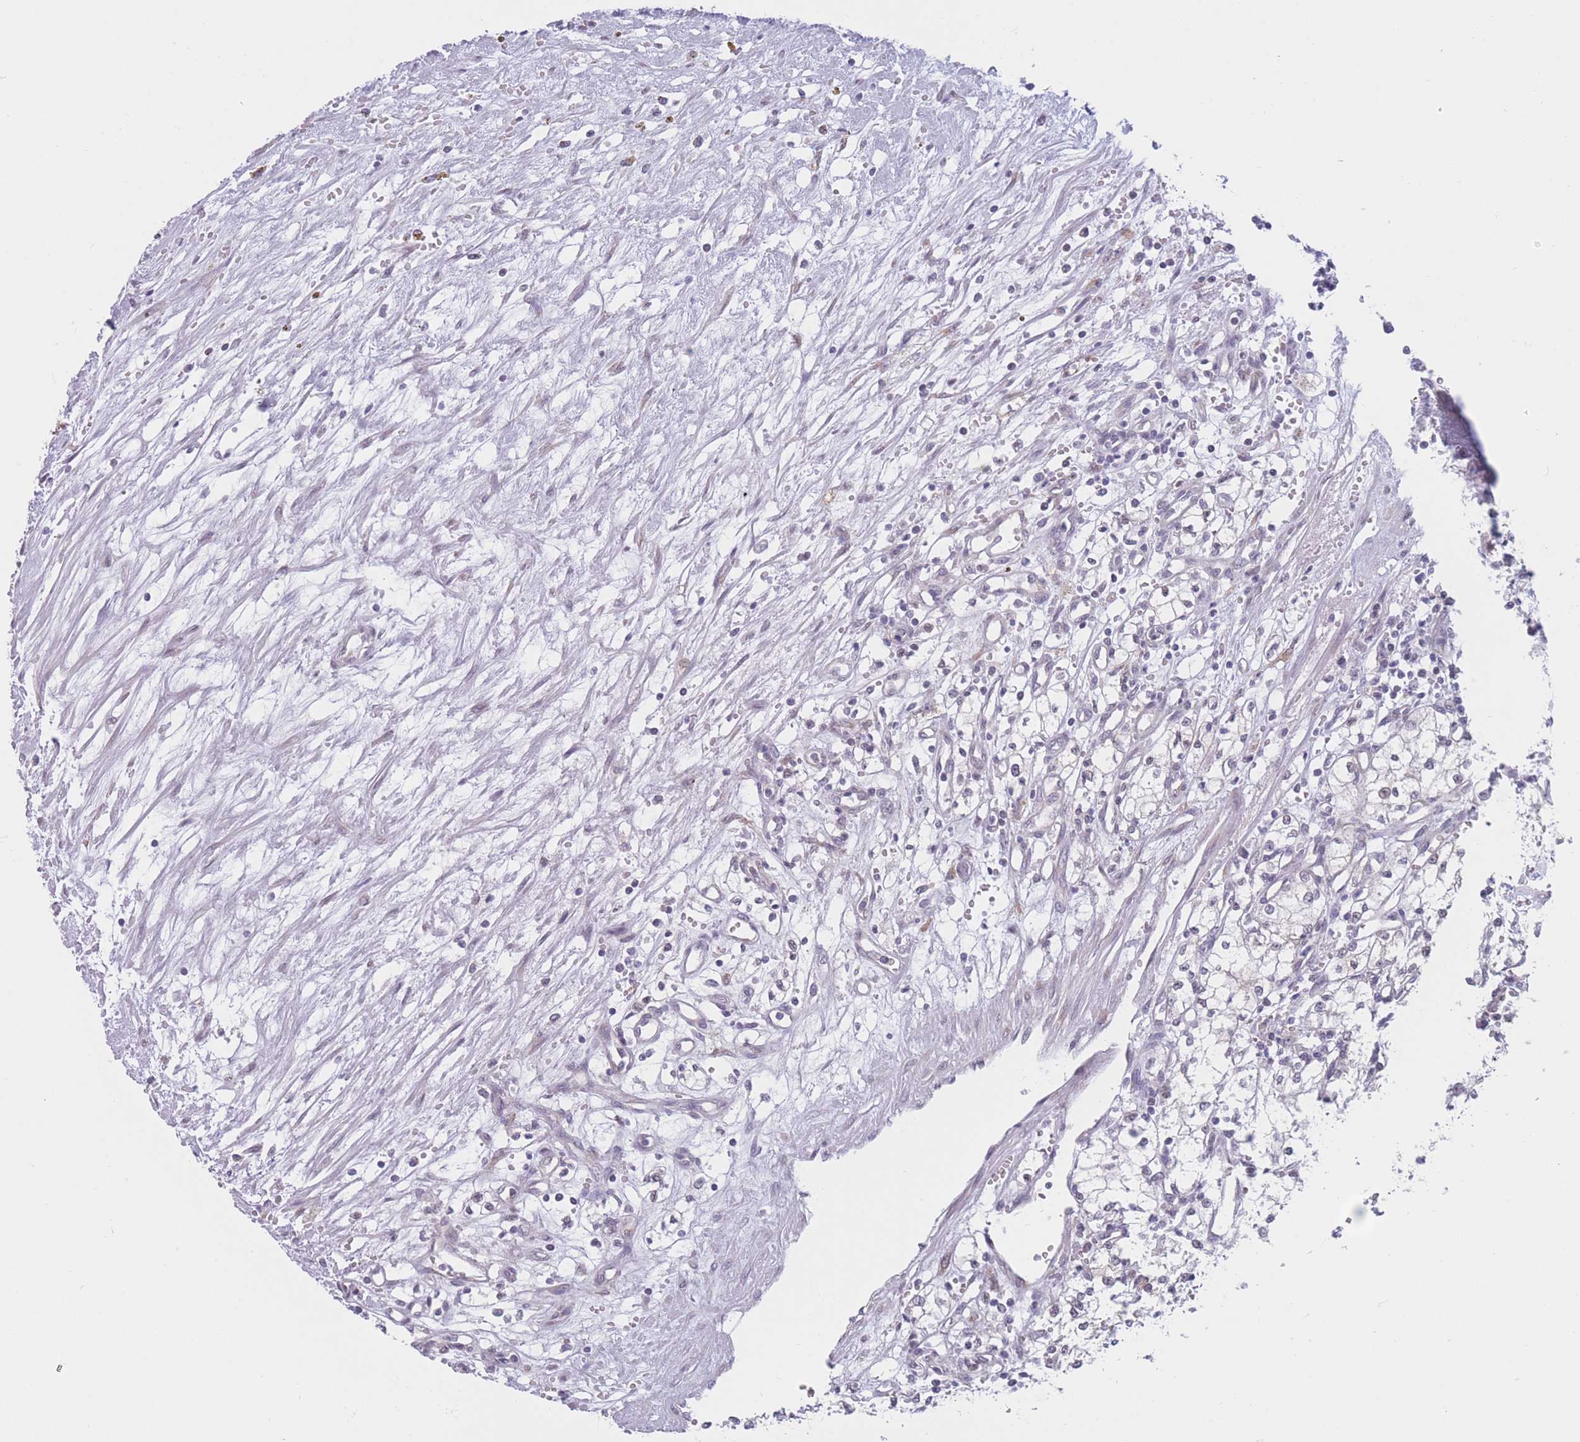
{"staining": {"intensity": "negative", "quantity": "none", "location": "none"}, "tissue": "renal cancer", "cell_type": "Tumor cells", "image_type": "cancer", "snomed": [{"axis": "morphology", "description": "Adenocarcinoma, NOS"}, {"axis": "topography", "description": "Kidney"}], "caption": "High magnification brightfield microscopy of adenocarcinoma (renal) stained with DAB (brown) and counterstained with hematoxylin (blue): tumor cells show no significant expression.", "gene": "COL27A1", "patient": {"sex": "male", "age": 59}}